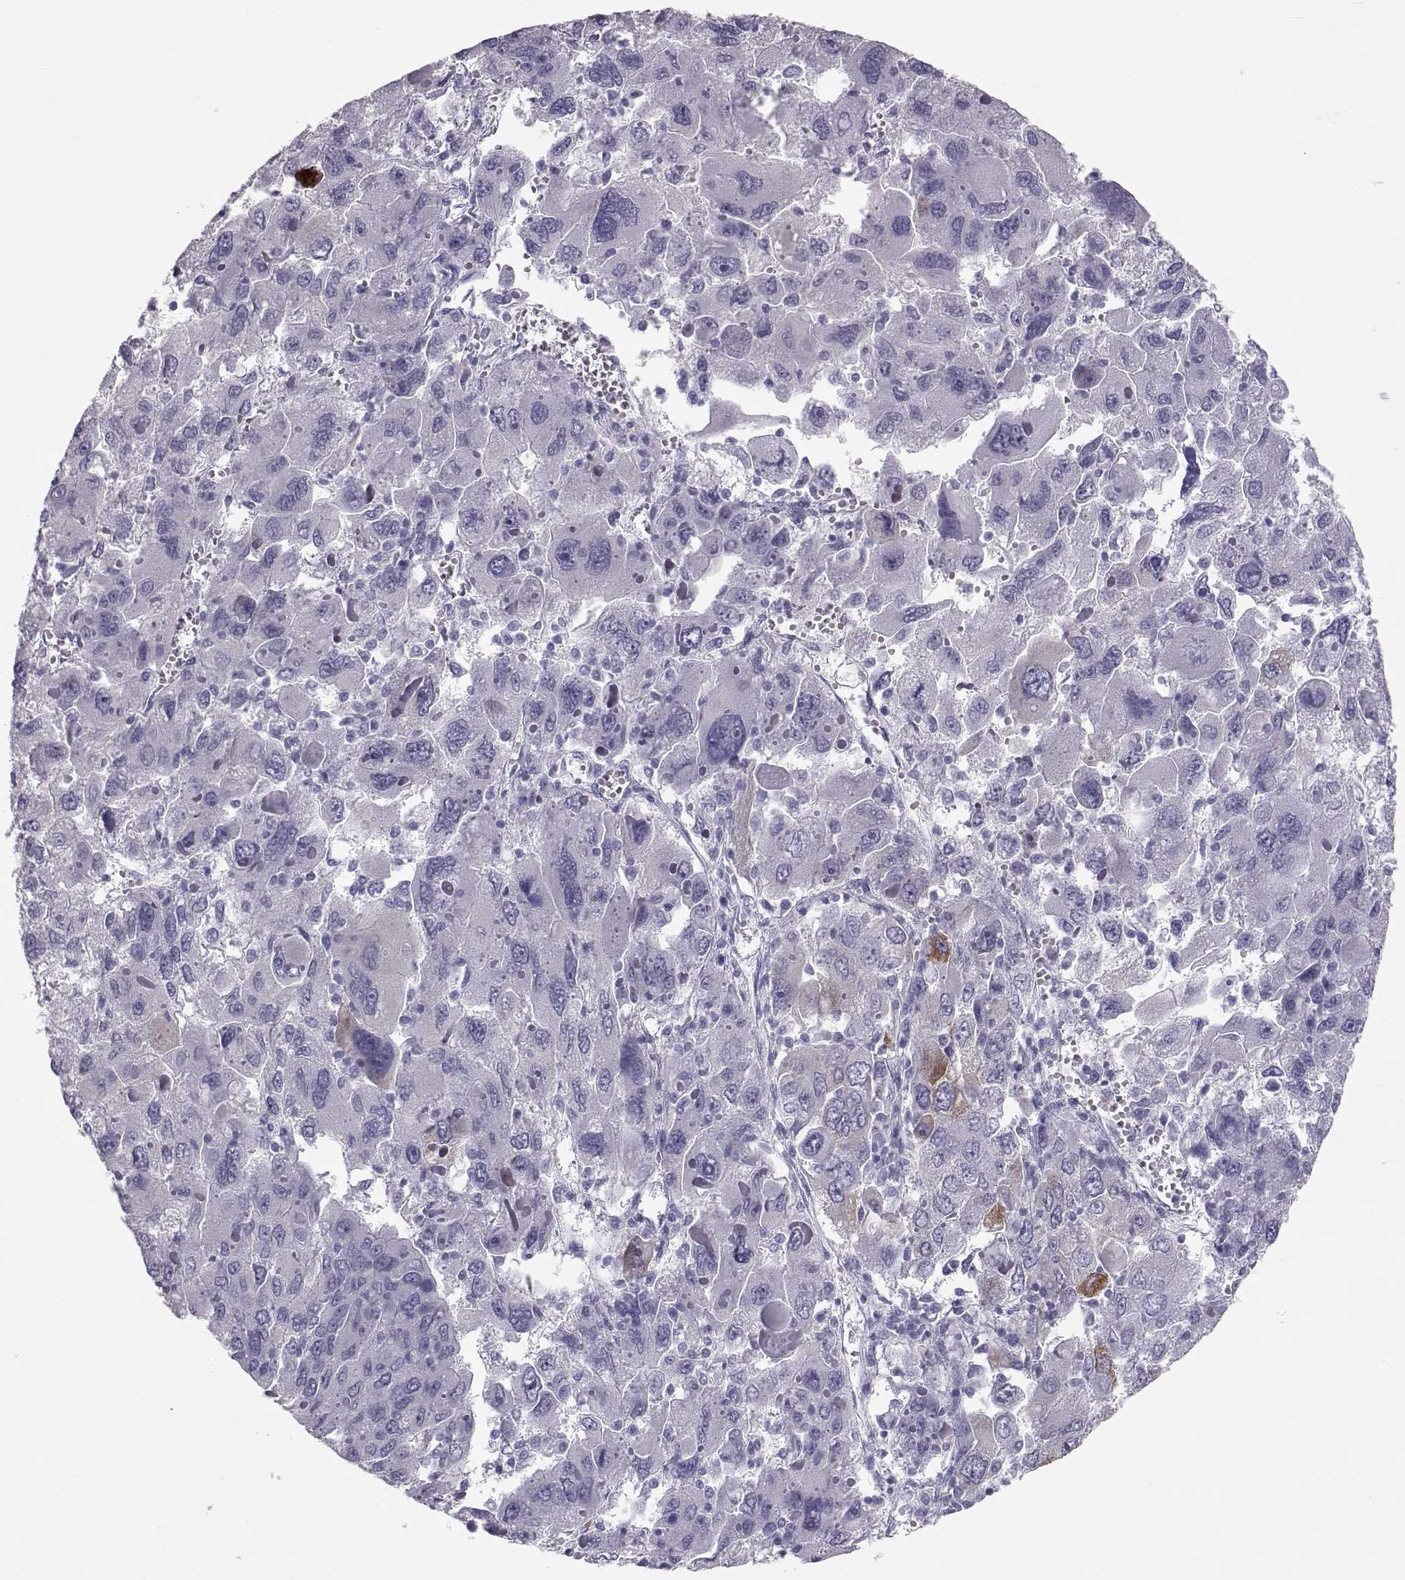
{"staining": {"intensity": "negative", "quantity": "none", "location": "none"}, "tissue": "liver cancer", "cell_type": "Tumor cells", "image_type": "cancer", "snomed": [{"axis": "morphology", "description": "Carcinoma, Hepatocellular, NOS"}, {"axis": "topography", "description": "Liver"}], "caption": "The immunohistochemistry photomicrograph has no significant expression in tumor cells of liver cancer (hepatocellular carcinoma) tissue.", "gene": "LAMB3", "patient": {"sex": "female", "age": 41}}